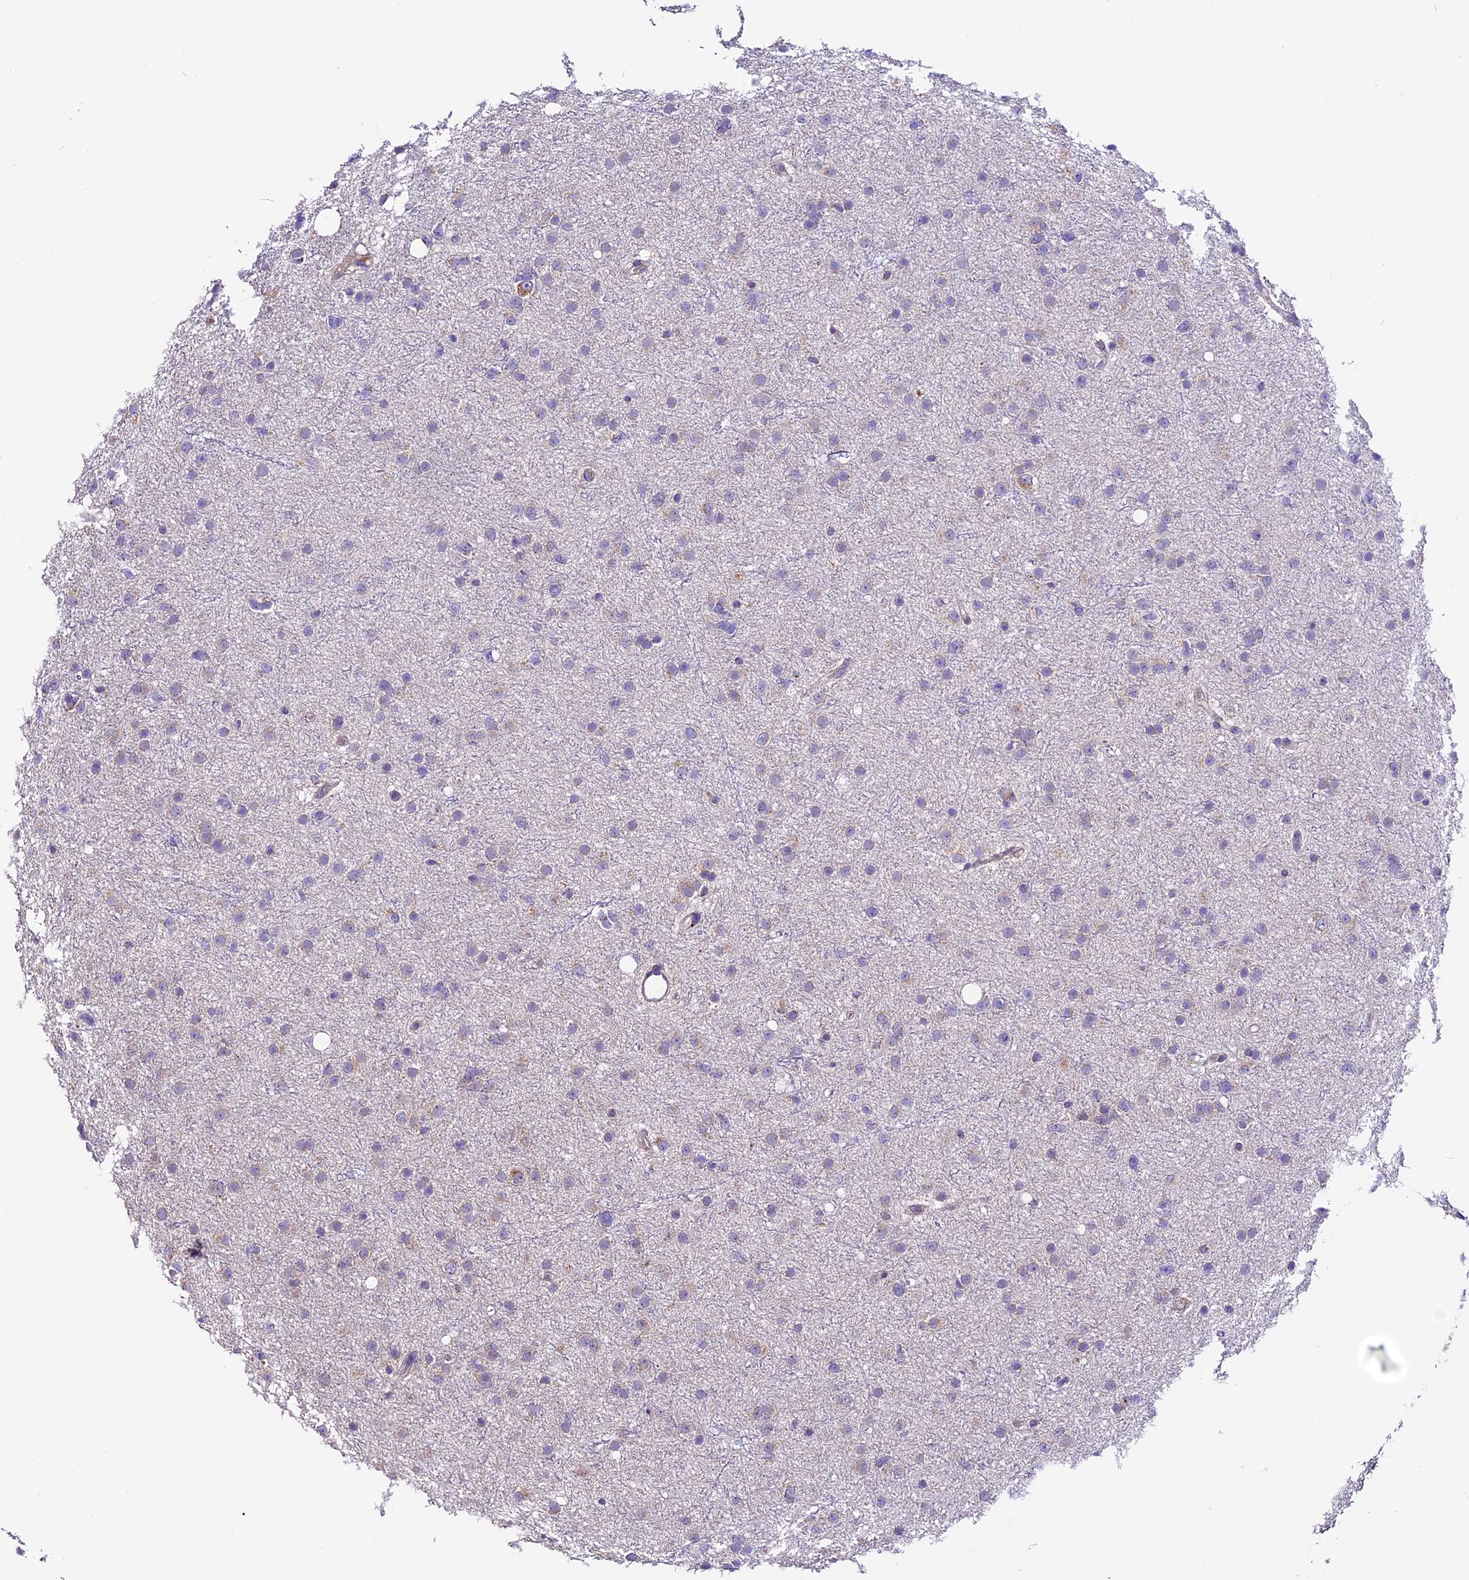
{"staining": {"intensity": "negative", "quantity": "none", "location": "none"}, "tissue": "glioma", "cell_type": "Tumor cells", "image_type": "cancer", "snomed": [{"axis": "morphology", "description": "Glioma, malignant, Low grade"}, {"axis": "topography", "description": "Cerebral cortex"}], "caption": "Low-grade glioma (malignant) was stained to show a protein in brown. There is no significant staining in tumor cells. The staining is performed using DAB (3,3'-diaminobenzidine) brown chromogen with nuclei counter-stained in using hematoxylin.", "gene": "DDX28", "patient": {"sex": "female", "age": 39}}